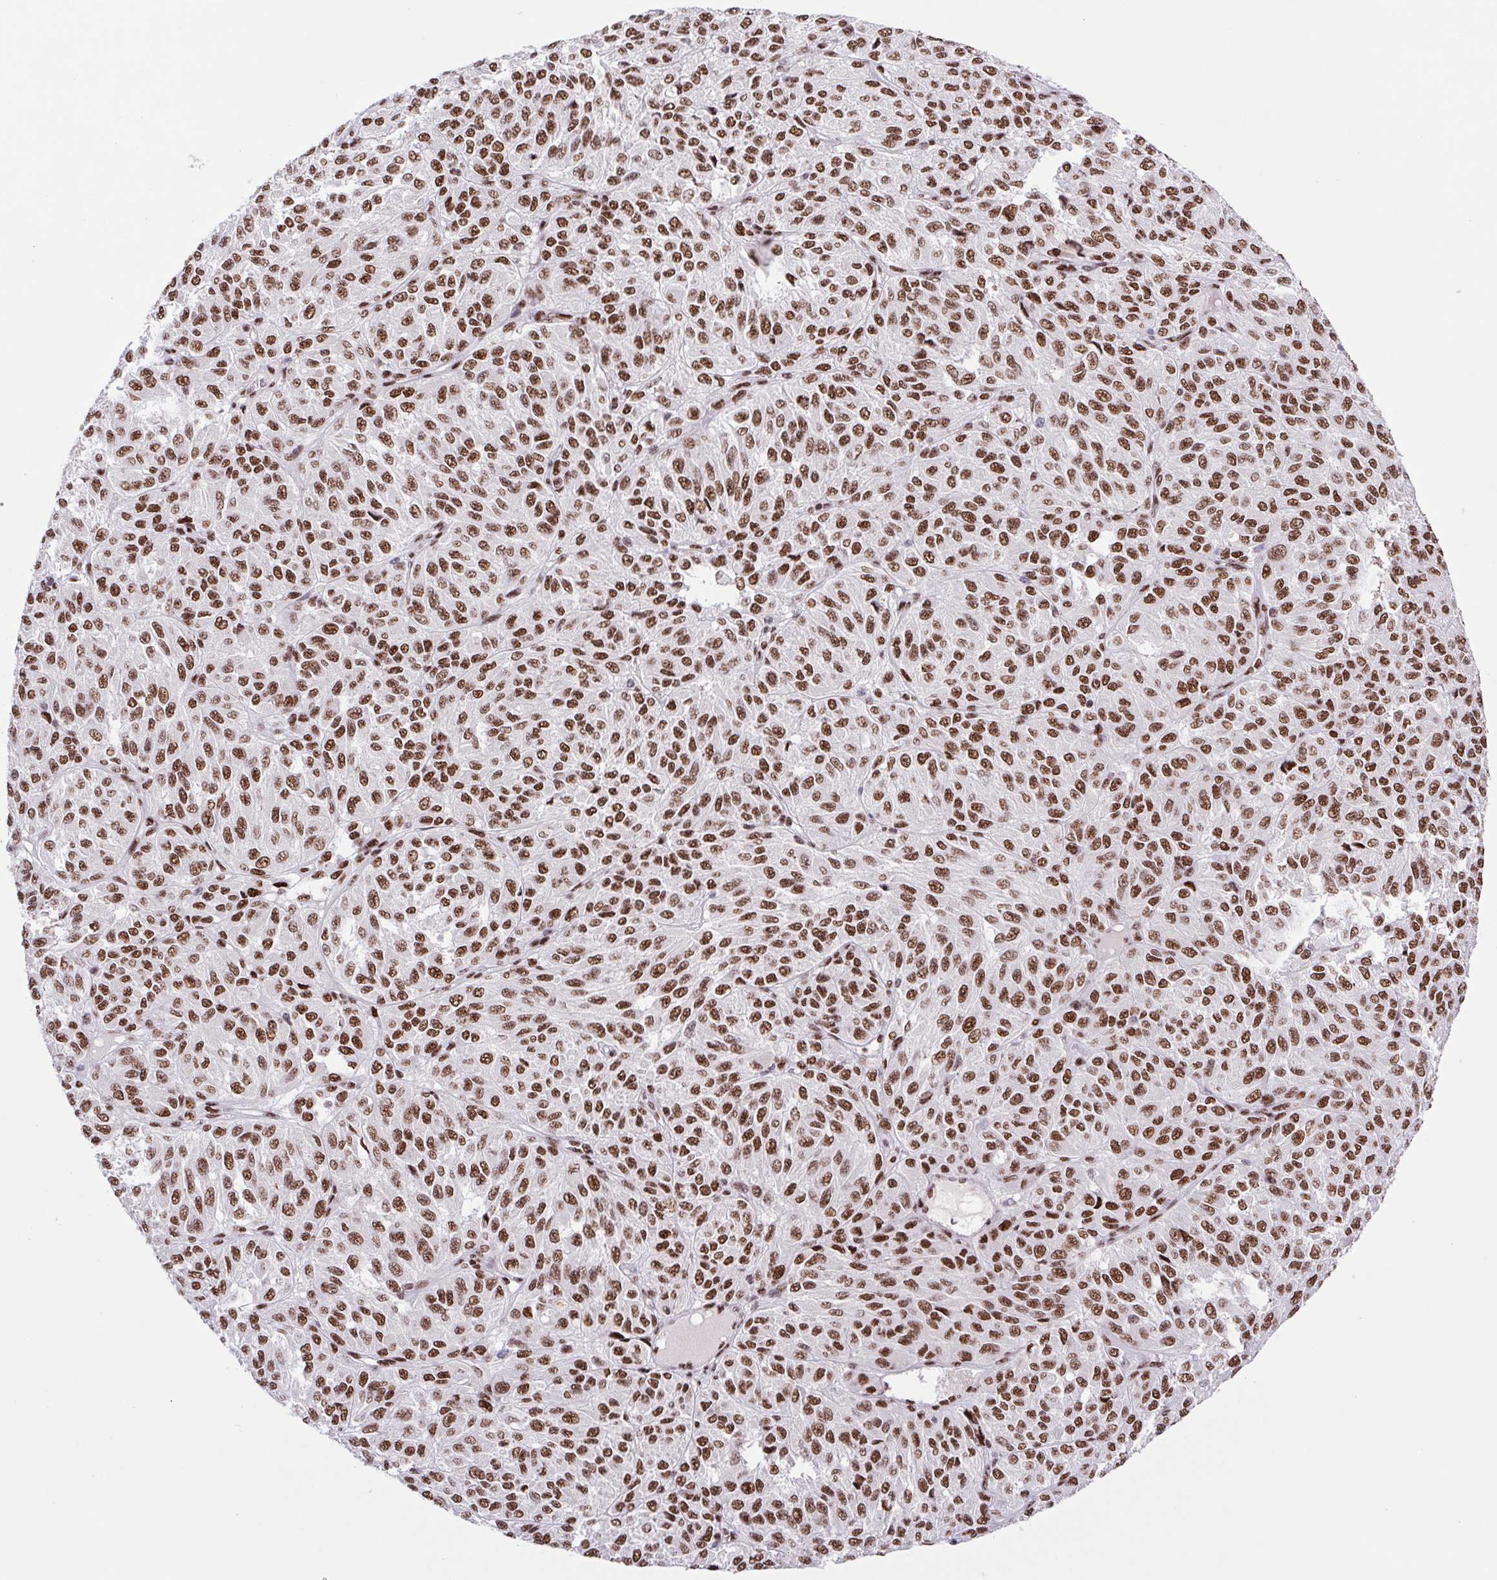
{"staining": {"intensity": "strong", "quantity": ">75%", "location": "nuclear"}, "tissue": "melanoma", "cell_type": "Tumor cells", "image_type": "cancer", "snomed": [{"axis": "morphology", "description": "Malignant melanoma, Metastatic site"}, {"axis": "topography", "description": "Brain"}], "caption": "Protein staining exhibits strong nuclear staining in about >75% of tumor cells in malignant melanoma (metastatic site).", "gene": "LDLRAD4", "patient": {"sex": "female", "age": 56}}